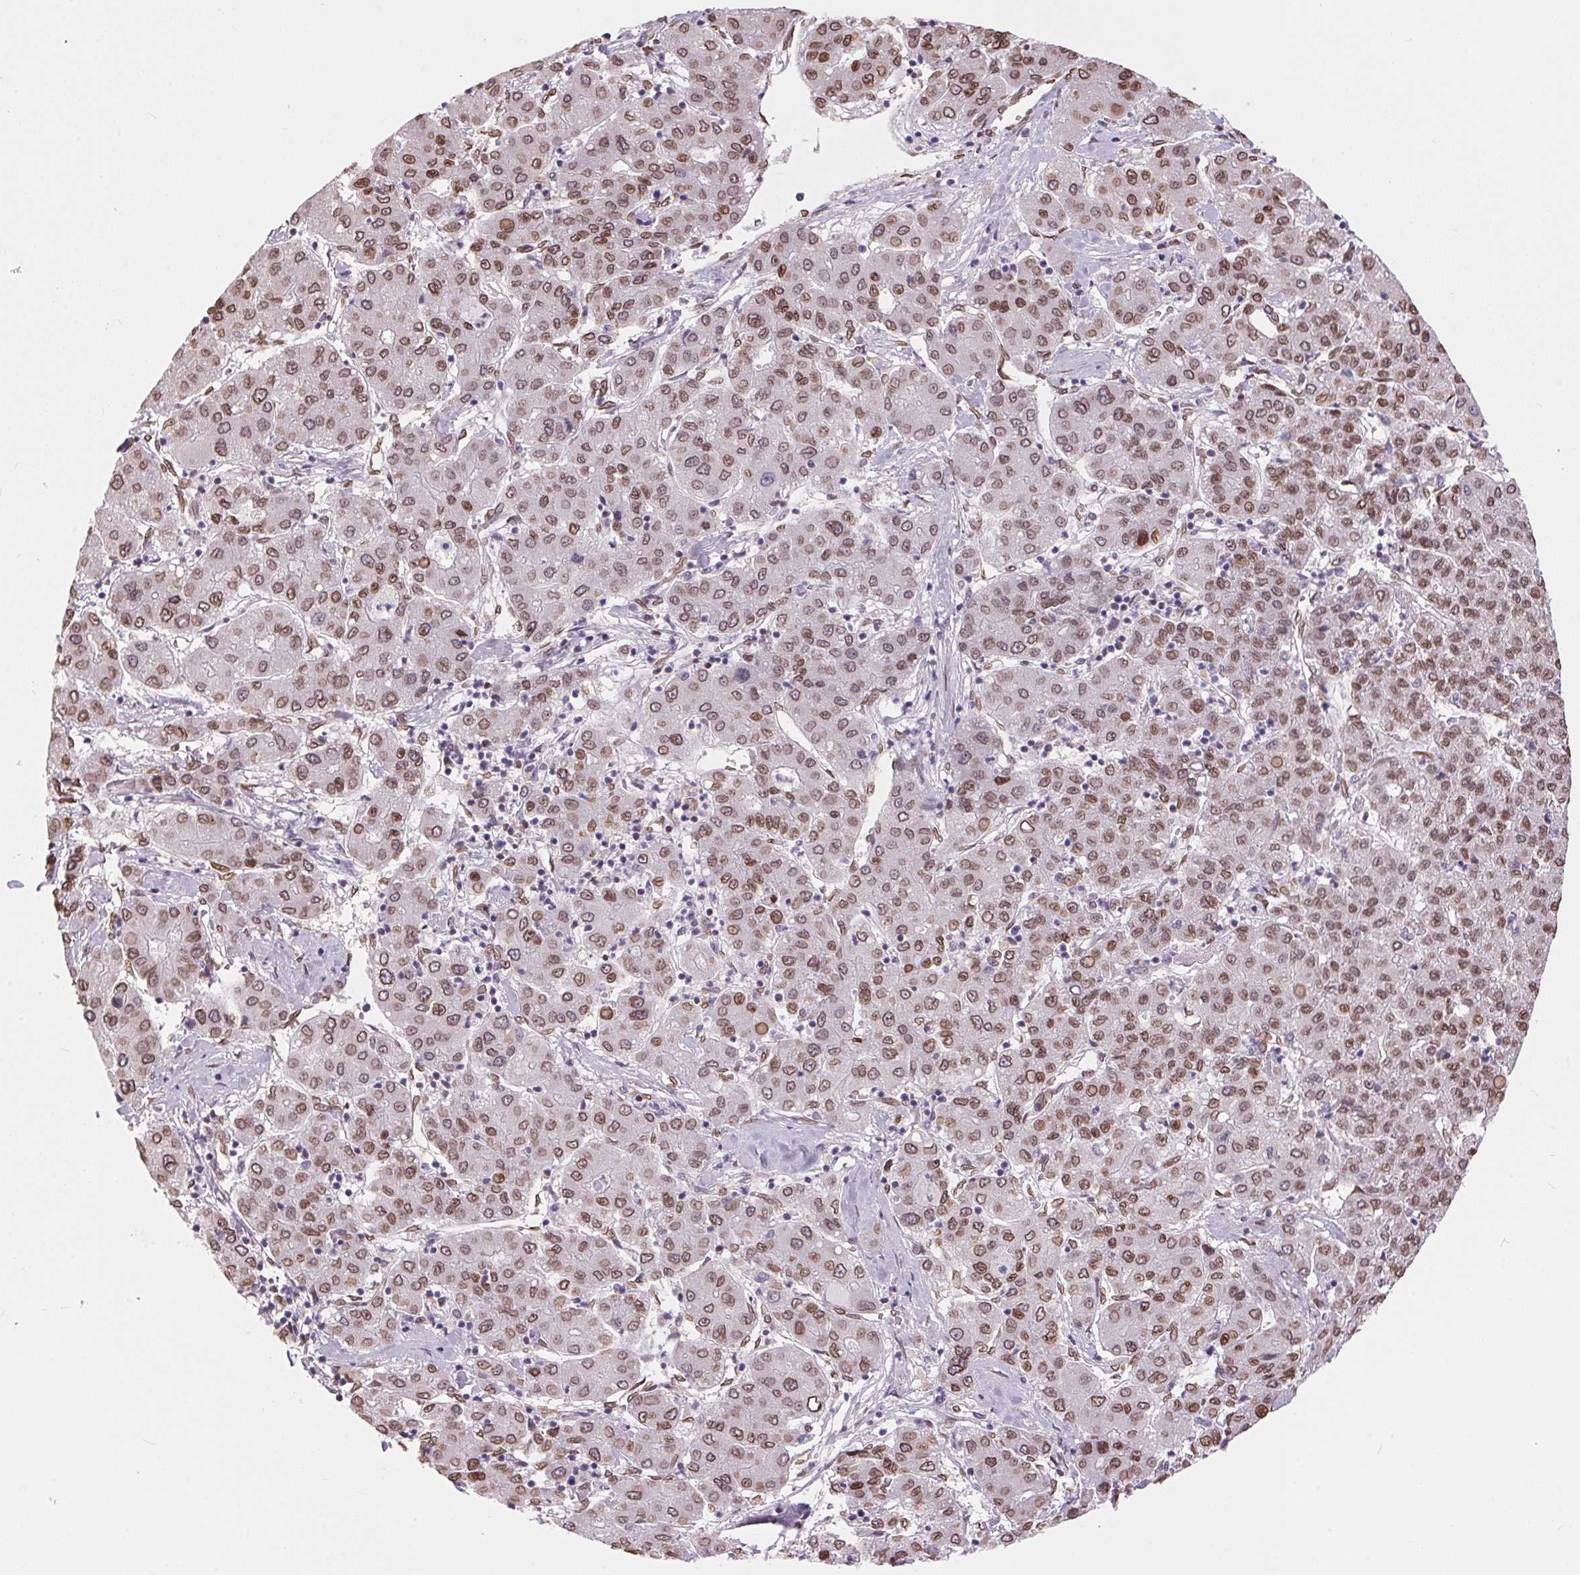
{"staining": {"intensity": "moderate", "quantity": ">75%", "location": "cytoplasmic/membranous,nuclear"}, "tissue": "liver cancer", "cell_type": "Tumor cells", "image_type": "cancer", "snomed": [{"axis": "morphology", "description": "Carcinoma, Hepatocellular, NOS"}, {"axis": "topography", "description": "Liver"}], "caption": "Human liver cancer stained with a brown dye exhibits moderate cytoplasmic/membranous and nuclear positive positivity in about >75% of tumor cells.", "gene": "TMEM175", "patient": {"sex": "male", "age": 65}}